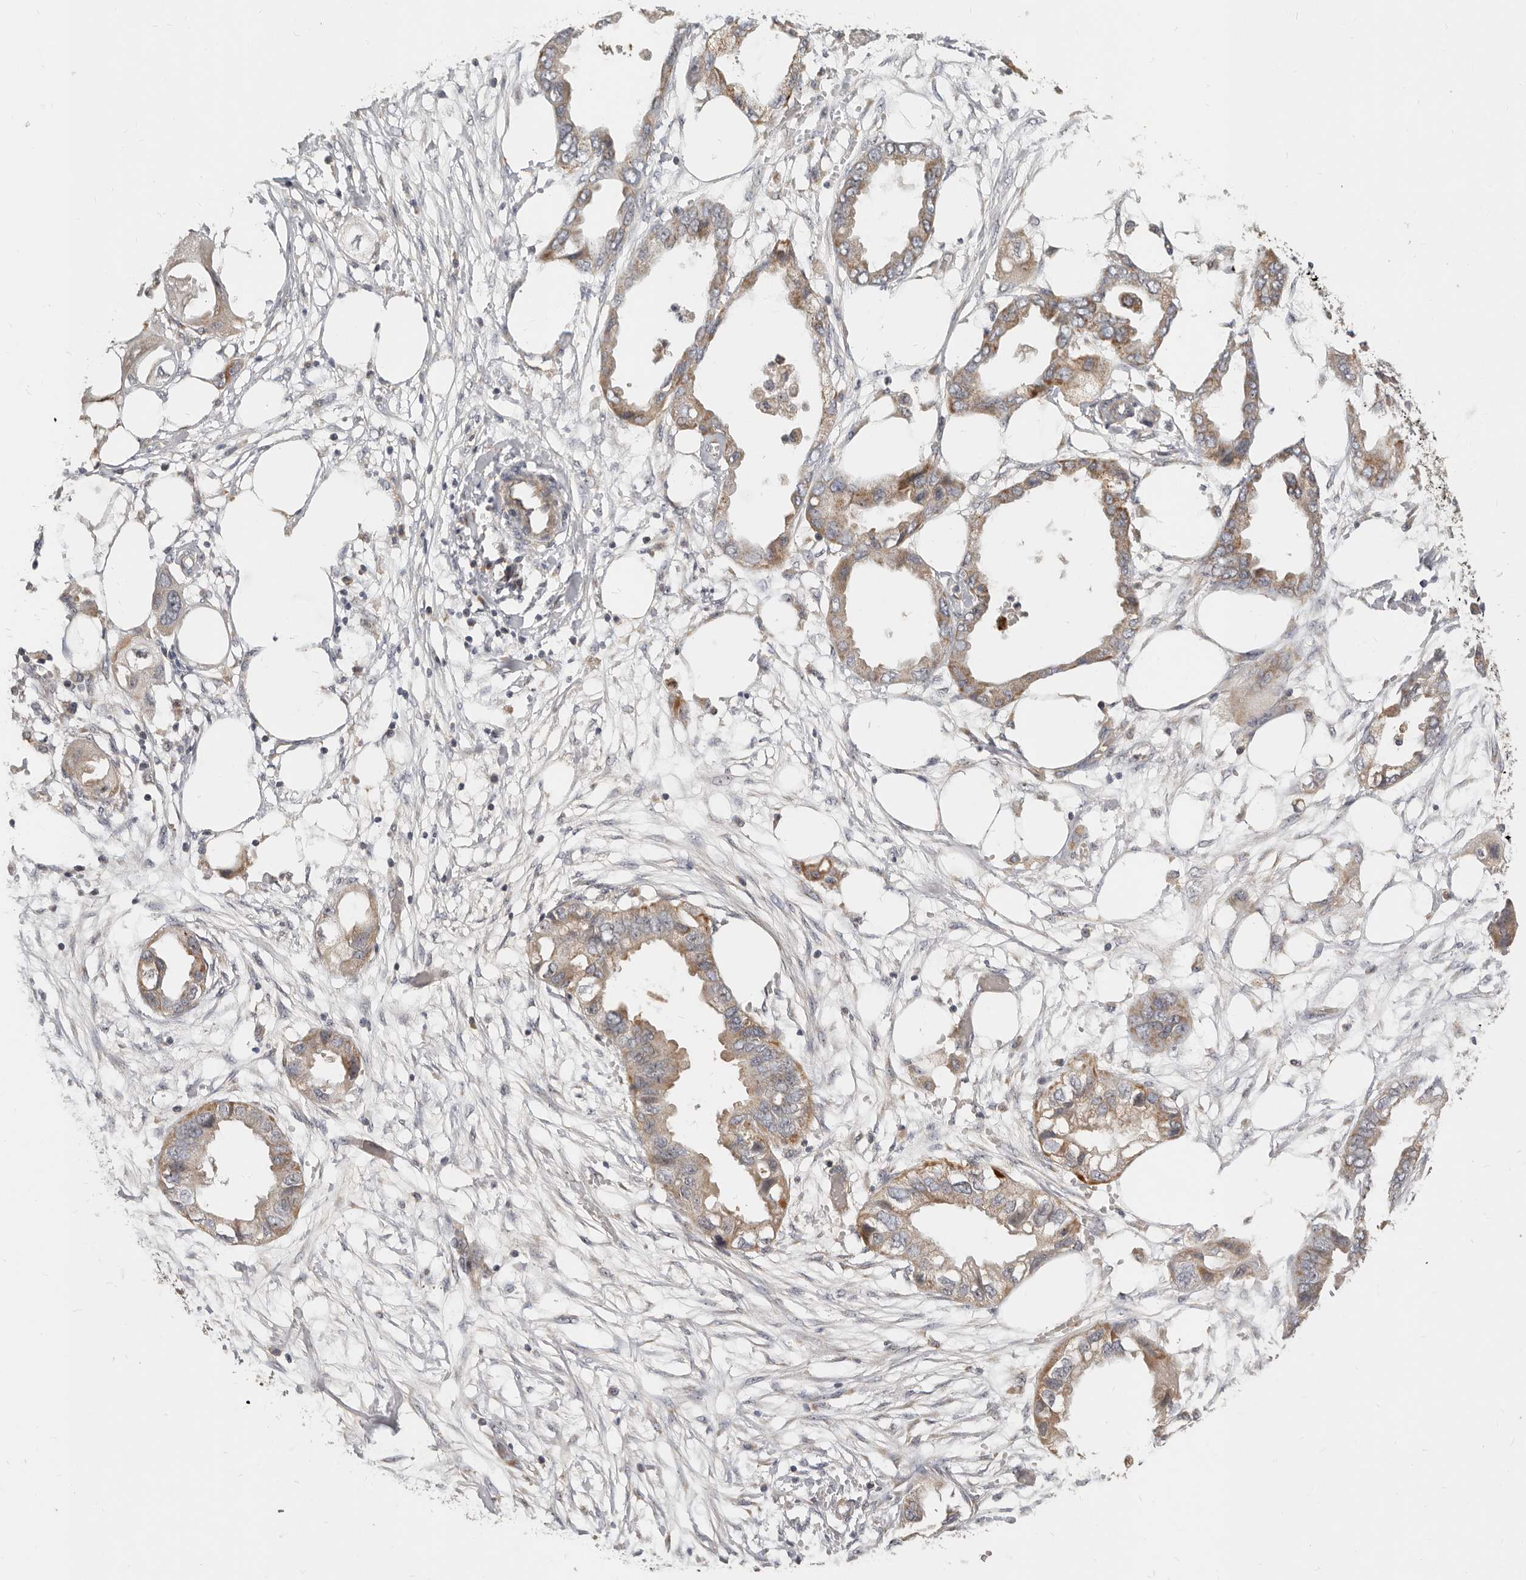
{"staining": {"intensity": "moderate", "quantity": "25%-75%", "location": "cytoplasmic/membranous"}, "tissue": "endometrial cancer", "cell_type": "Tumor cells", "image_type": "cancer", "snomed": [{"axis": "morphology", "description": "Adenocarcinoma, NOS"}, {"axis": "morphology", "description": "Adenocarcinoma, metastatic, NOS"}, {"axis": "topography", "description": "Adipose tissue"}, {"axis": "topography", "description": "Endometrium"}], "caption": "Immunohistochemistry of human endometrial adenocarcinoma reveals medium levels of moderate cytoplasmic/membranous expression in about 25%-75% of tumor cells.", "gene": "MICALL2", "patient": {"sex": "female", "age": 67}}